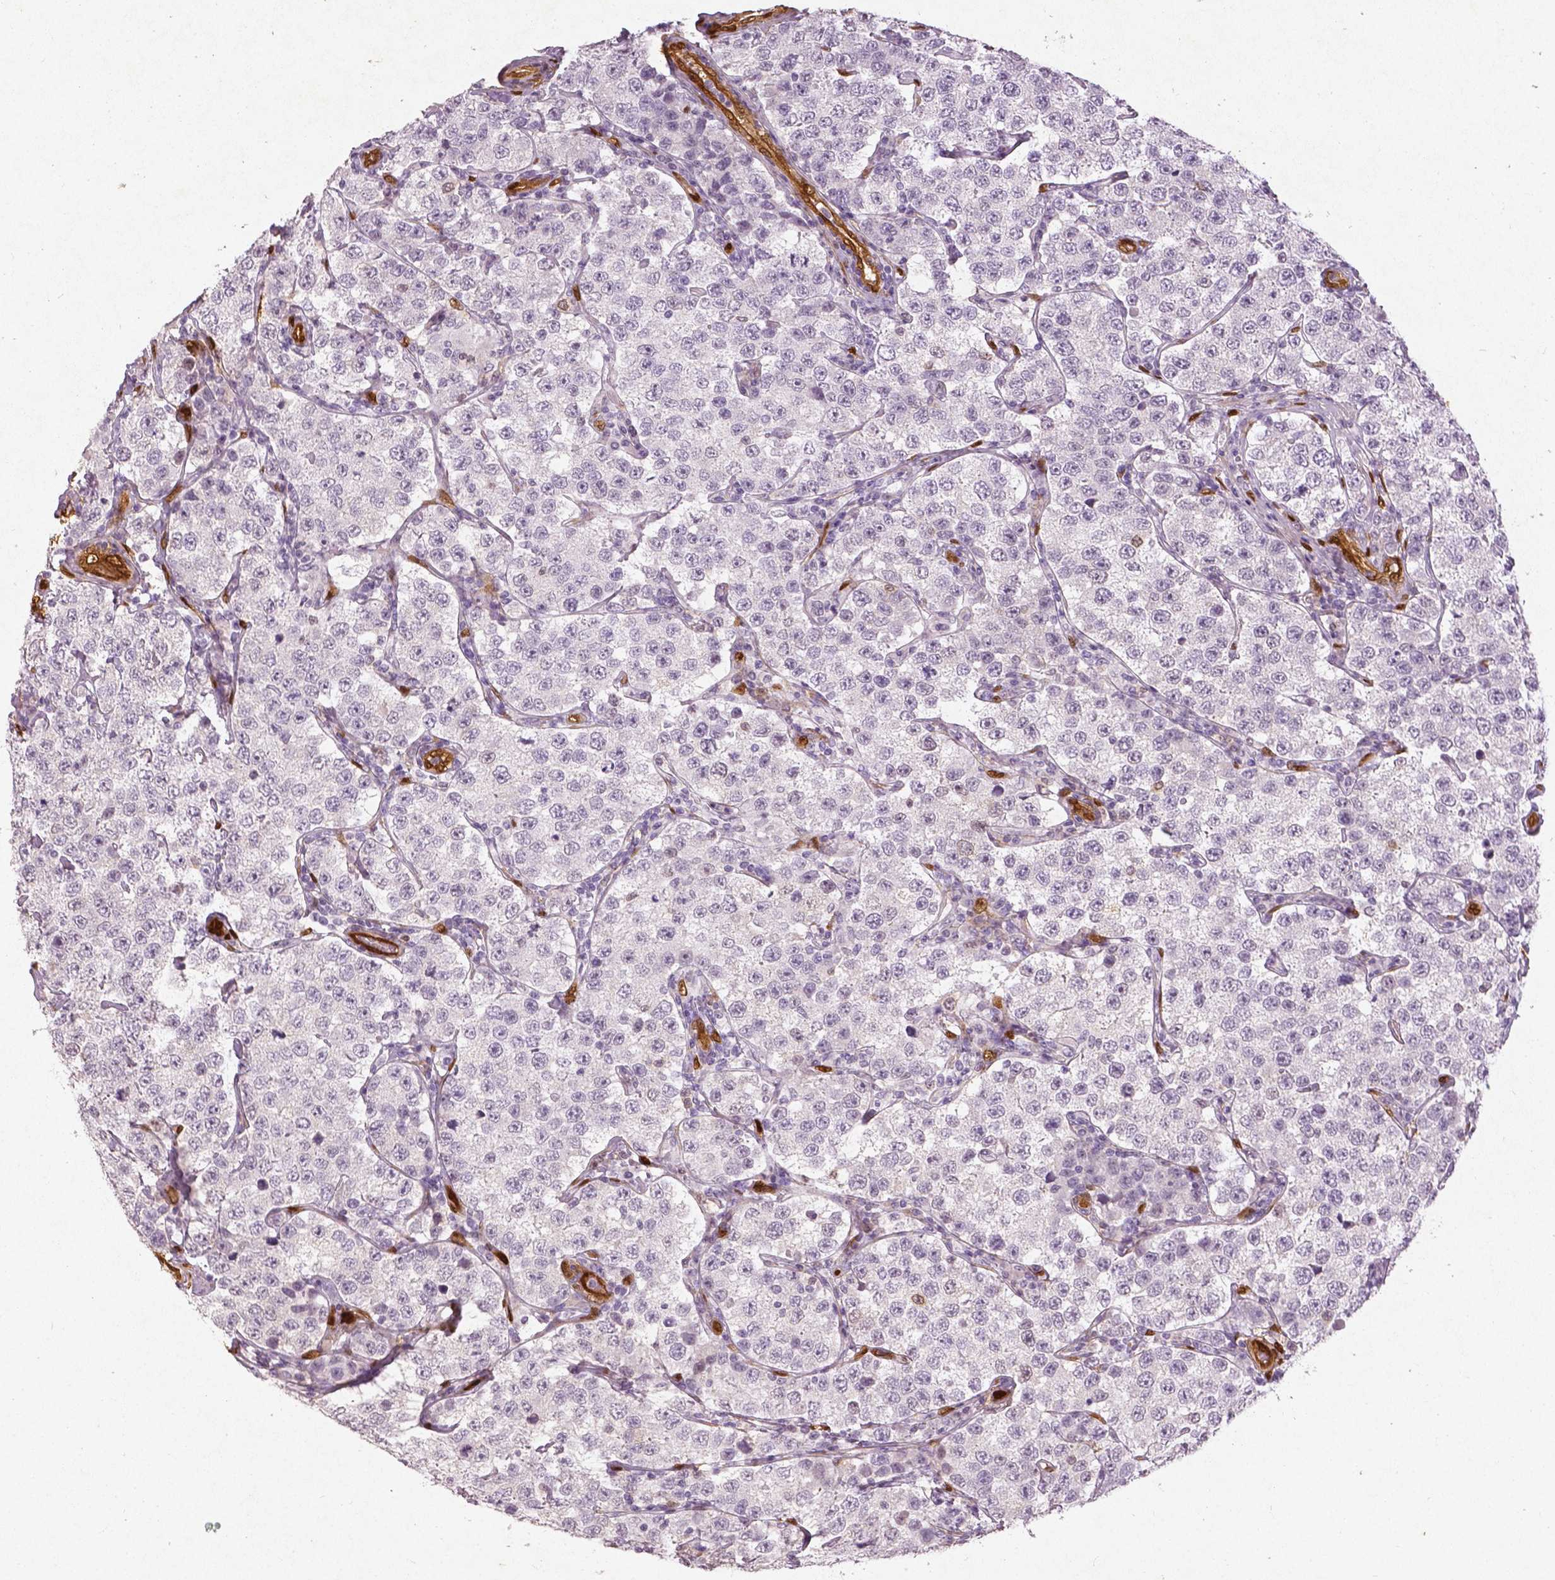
{"staining": {"intensity": "negative", "quantity": "none", "location": "none"}, "tissue": "testis cancer", "cell_type": "Tumor cells", "image_type": "cancer", "snomed": [{"axis": "morphology", "description": "Seminoma, NOS"}, {"axis": "topography", "description": "Testis"}], "caption": "This is an IHC histopathology image of testis seminoma. There is no positivity in tumor cells.", "gene": "WWTR1", "patient": {"sex": "male", "age": 34}}